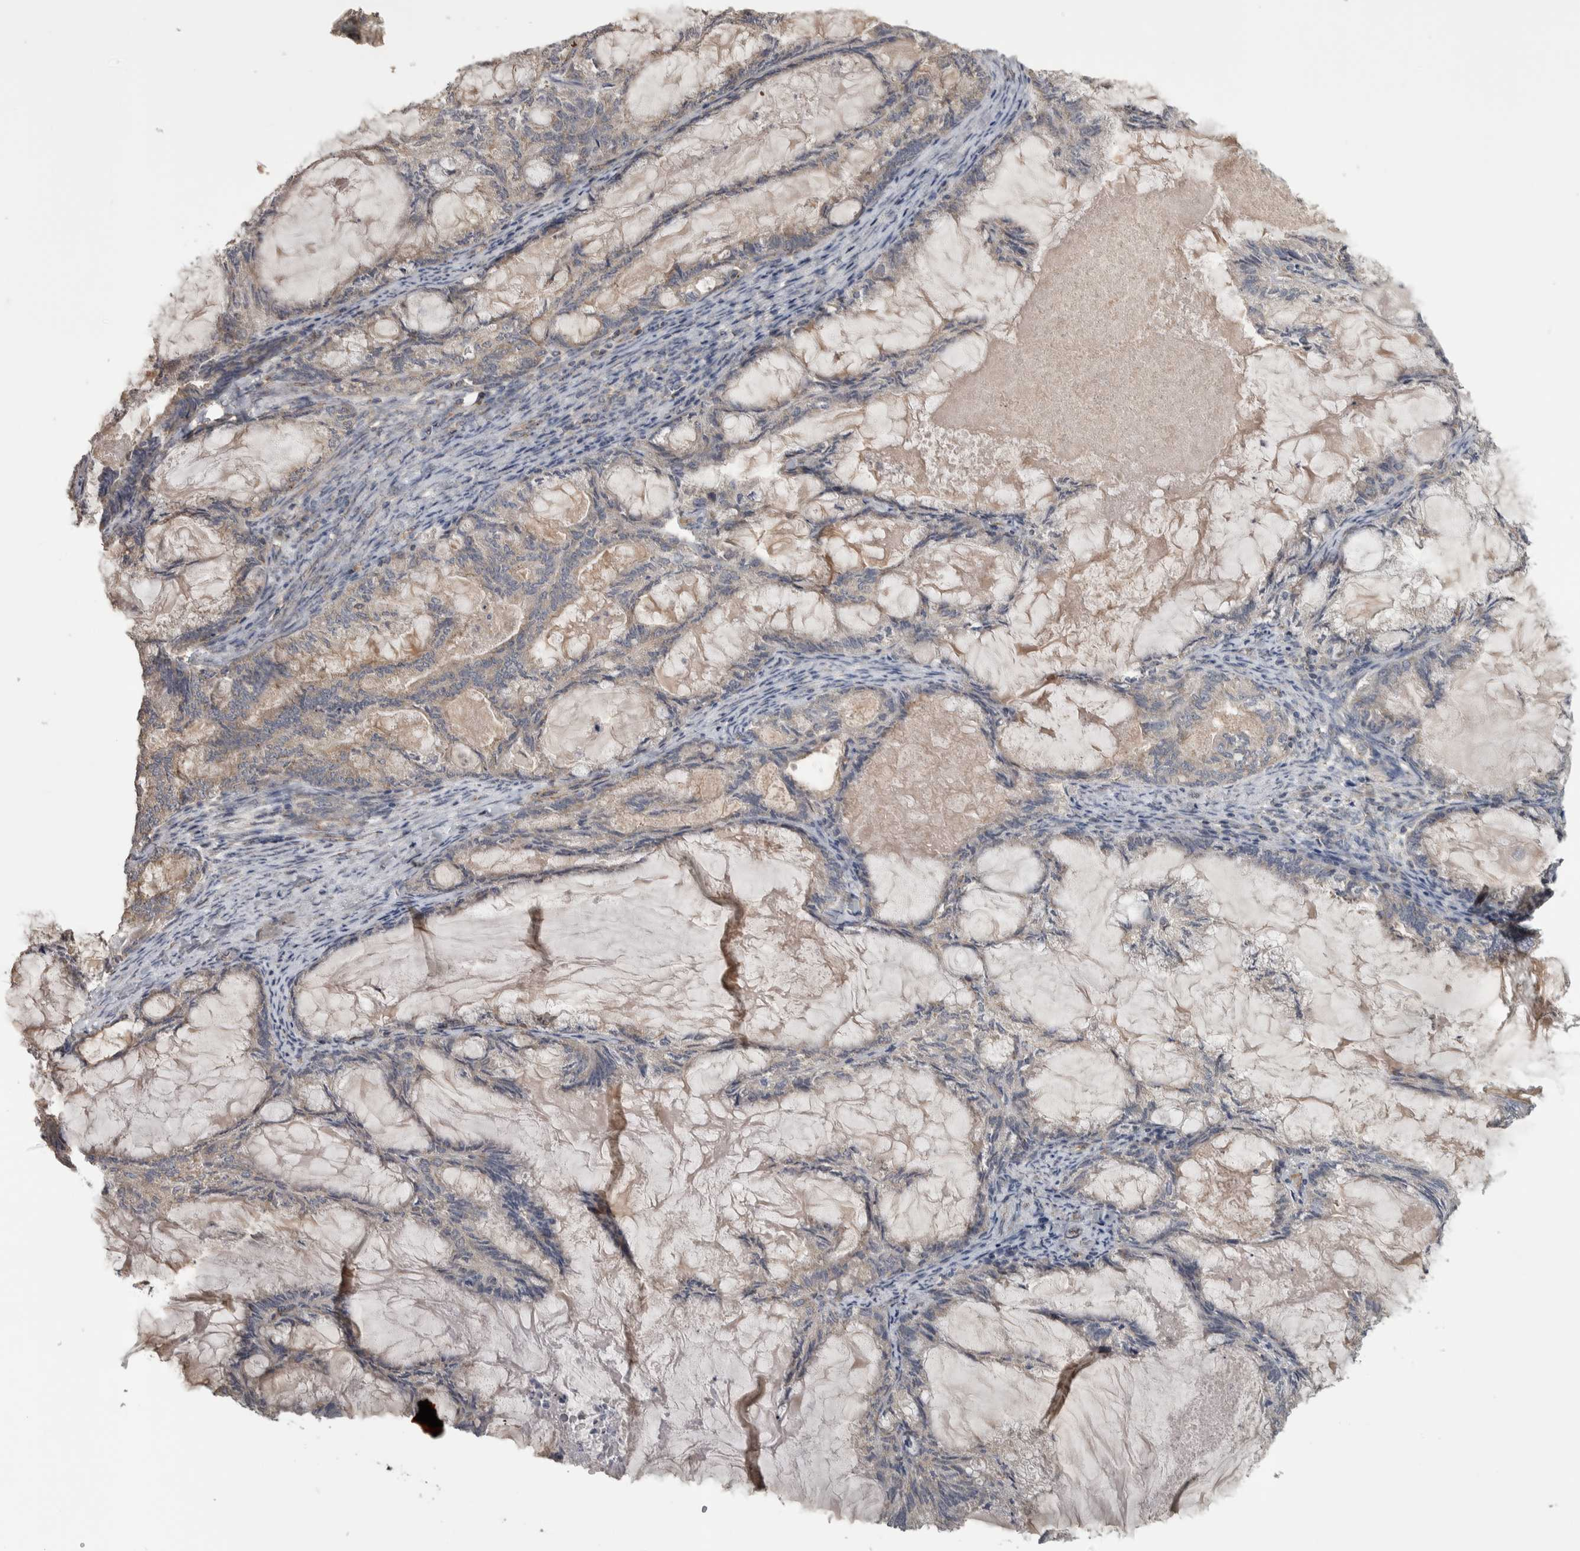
{"staining": {"intensity": "moderate", "quantity": "<25%", "location": "cytoplasmic/membranous"}, "tissue": "endometrial cancer", "cell_type": "Tumor cells", "image_type": "cancer", "snomed": [{"axis": "morphology", "description": "Adenocarcinoma, NOS"}, {"axis": "topography", "description": "Endometrium"}], "caption": "DAB immunohistochemical staining of human adenocarcinoma (endometrial) reveals moderate cytoplasmic/membranous protein expression in about <25% of tumor cells.", "gene": "IFRD1", "patient": {"sex": "female", "age": 86}}